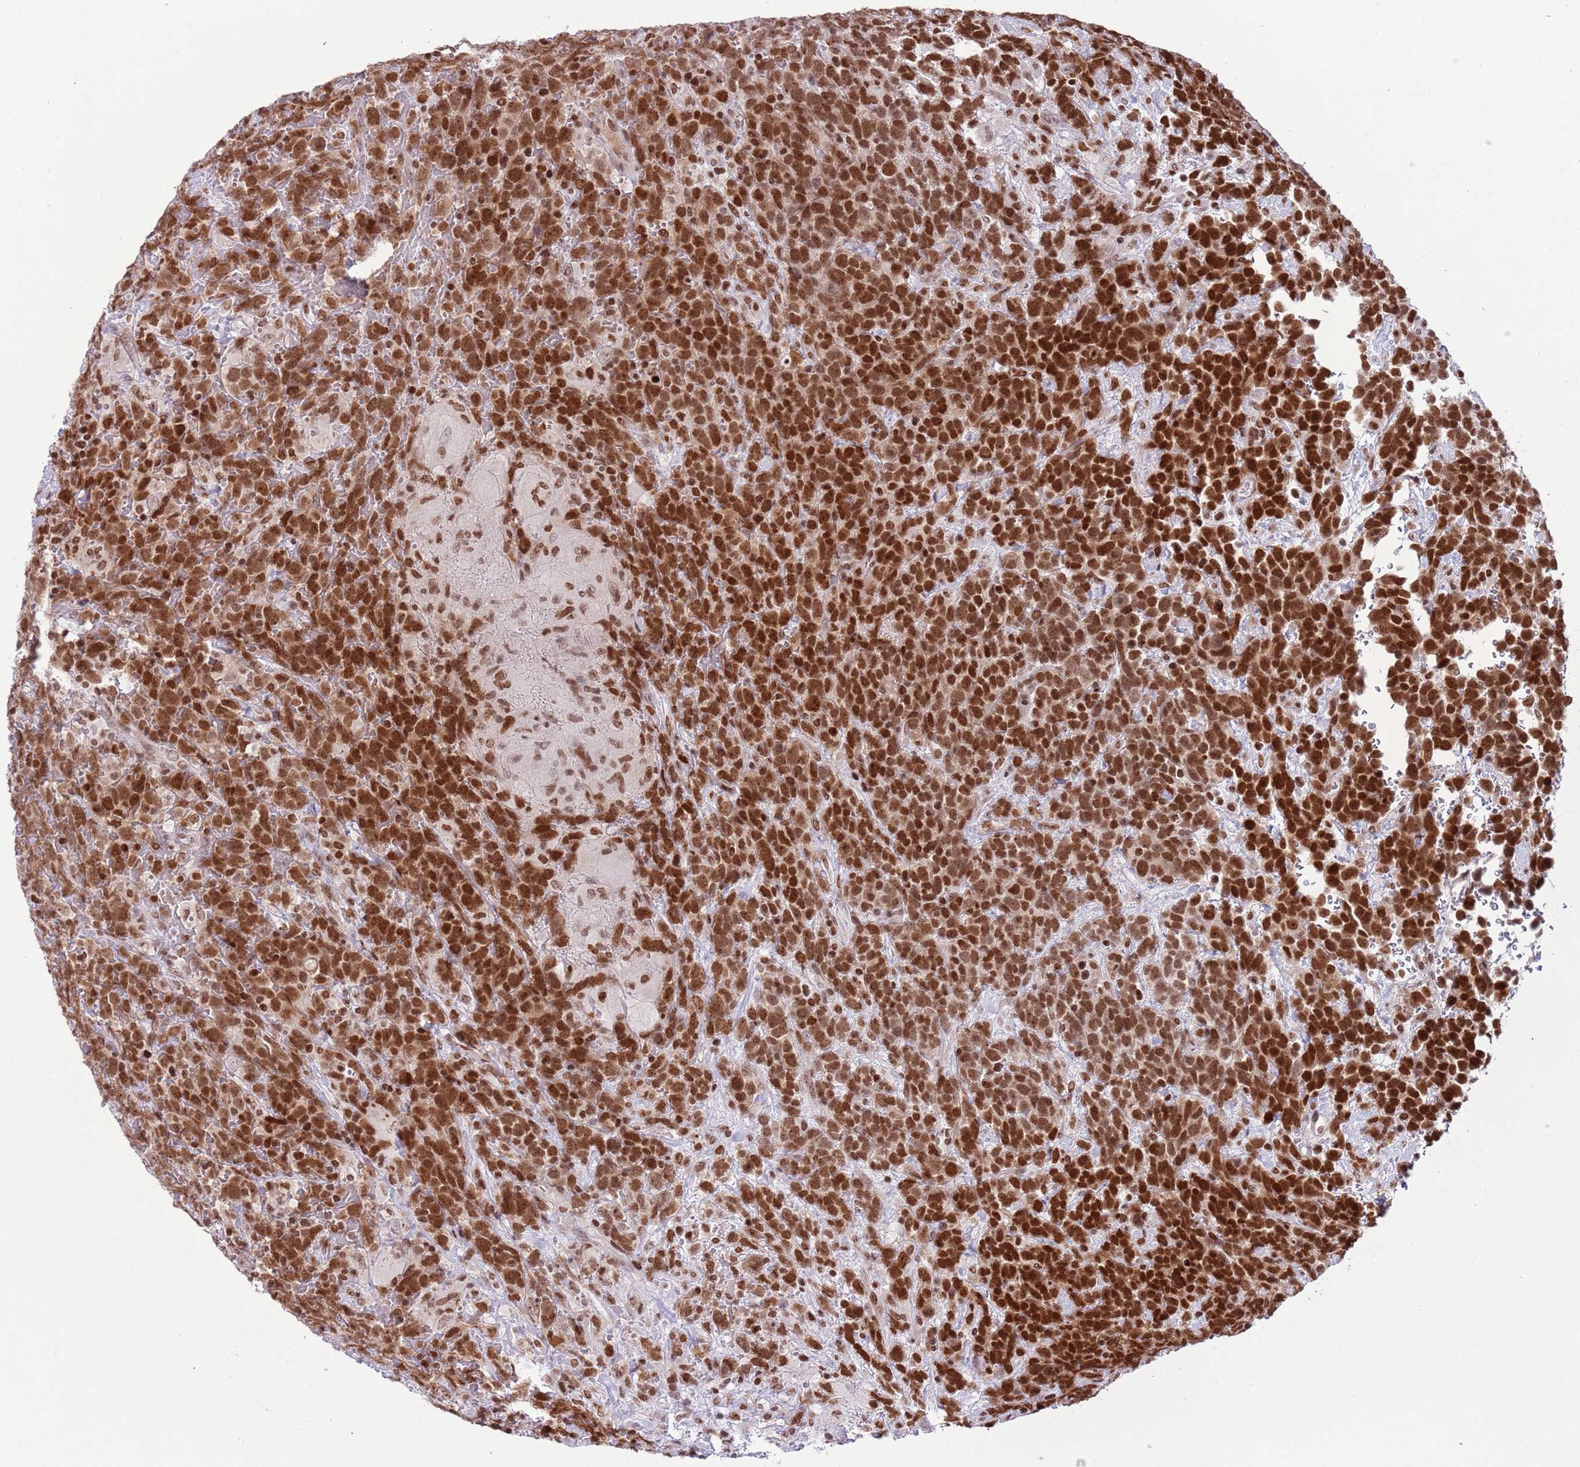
{"staining": {"intensity": "strong", "quantity": ">75%", "location": "nuclear"}, "tissue": "urothelial cancer", "cell_type": "Tumor cells", "image_type": "cancer", "snomed": [{"axis": "morphology", "description": "Urothelial carcinoma, High grade"}, {"axis": "topography", "description": "Urinary bladder"}], "caption": "An immunohistochemistry photomicrograph of neoplastic tissue is shown. Protein staining in brown labels strong nuclear positivity in urothelial cancer within tumor cells. The staining was performed using DAB (3,3'-diaminobenzidine), with brown indicating positive protein expression. Nuclei are stained blue with hematoxylin.", "gene": "SELENOH", "patient": {"sex": "female", "age": 82}}